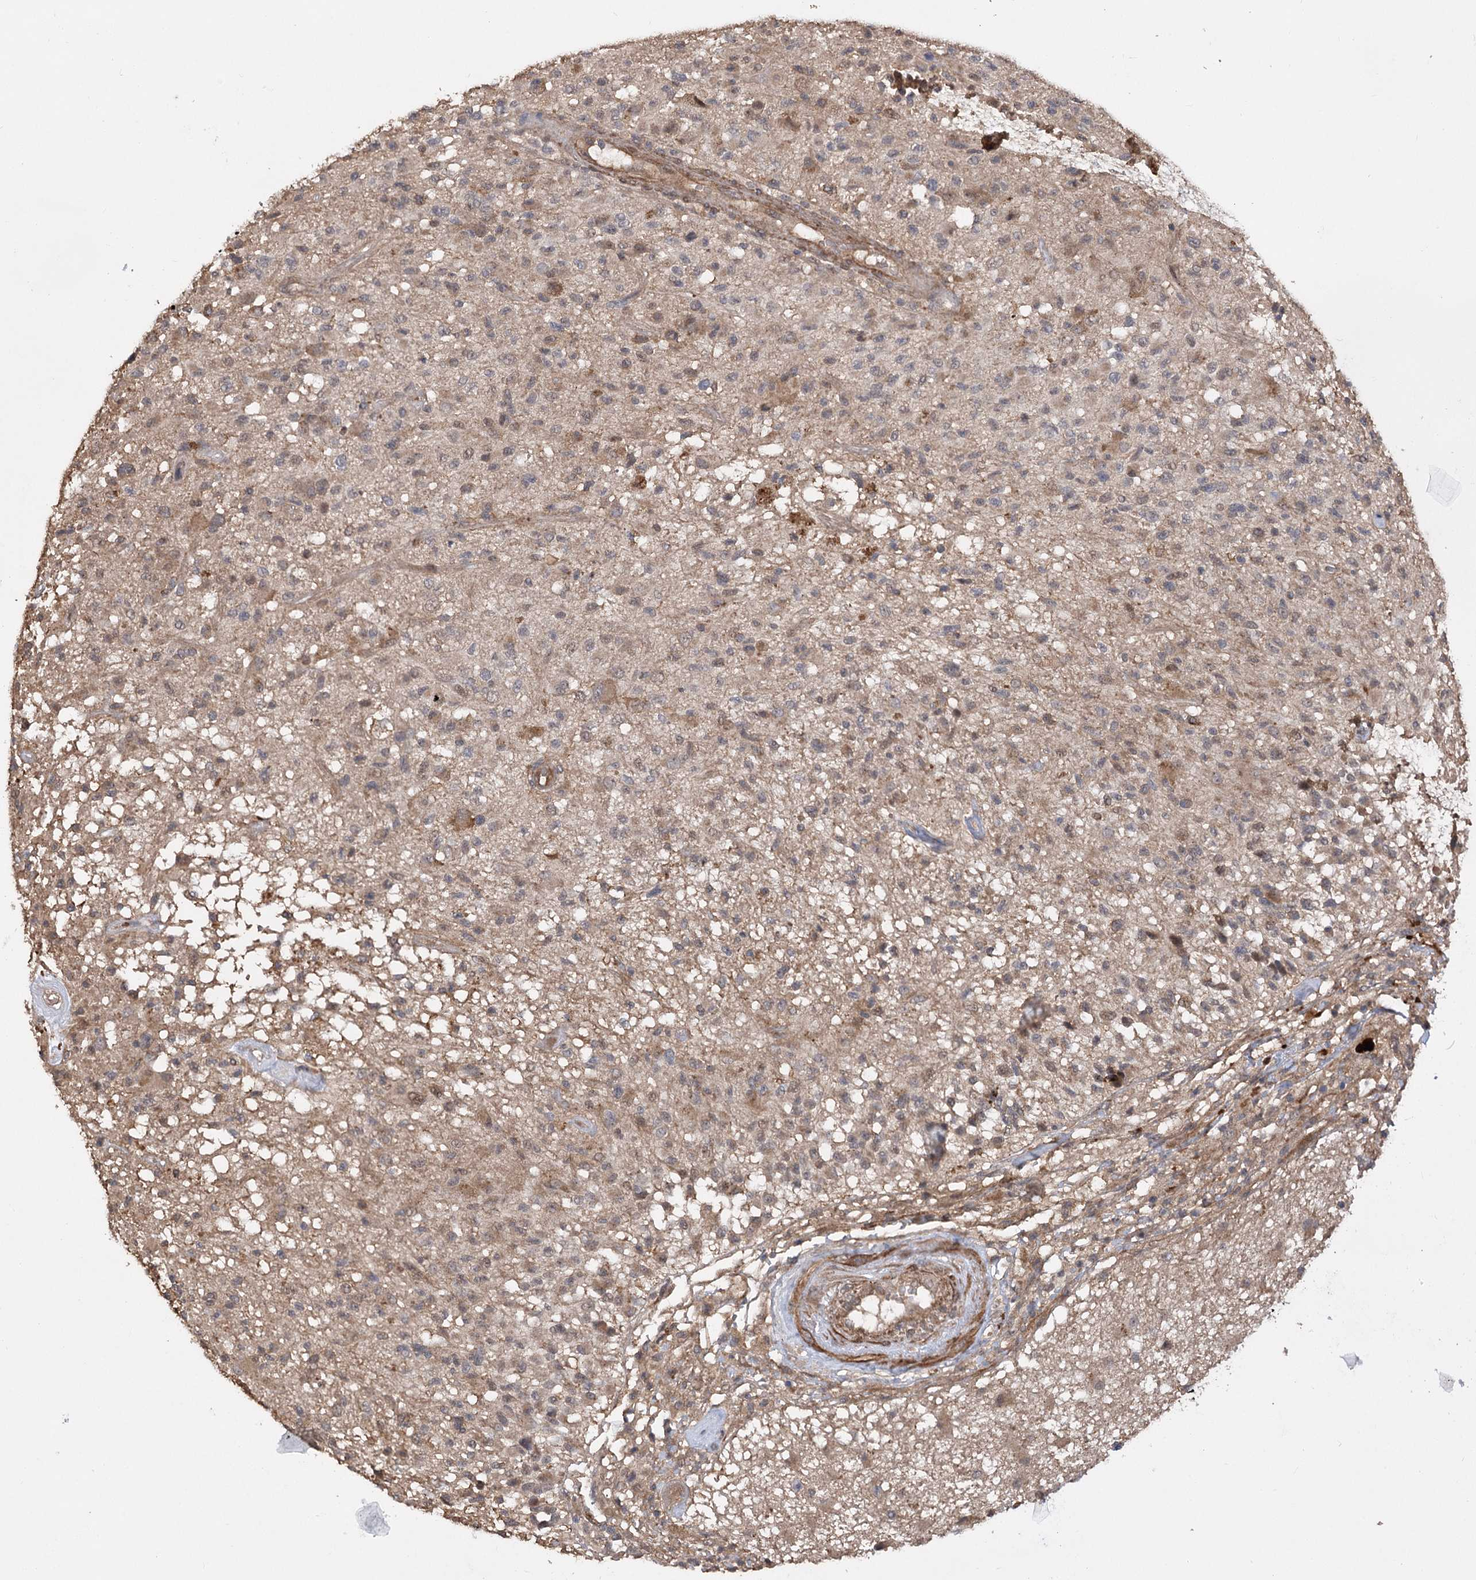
{"staining": {"intensity": "weak", "quantity": "25%-75%", "location": "cytoplasmic/membranous,nuclear"}, "tissue": "glioma", "cell_type": "Tumor cells", "image_type": "cancer", "snomed": [{"axis": "morphology", "description": "Glioma, malignant, High grade"}, {"axis": "morphology", "description": "Glioblastoma, NOS"}, {"axis": "topography", "description": "Brain"}], "caption": "Glioma stained with a protein marker exhibits weak staining in tumor cells.", "gene": "TENM2", "patient": {"sex": "male", "age": 60}}